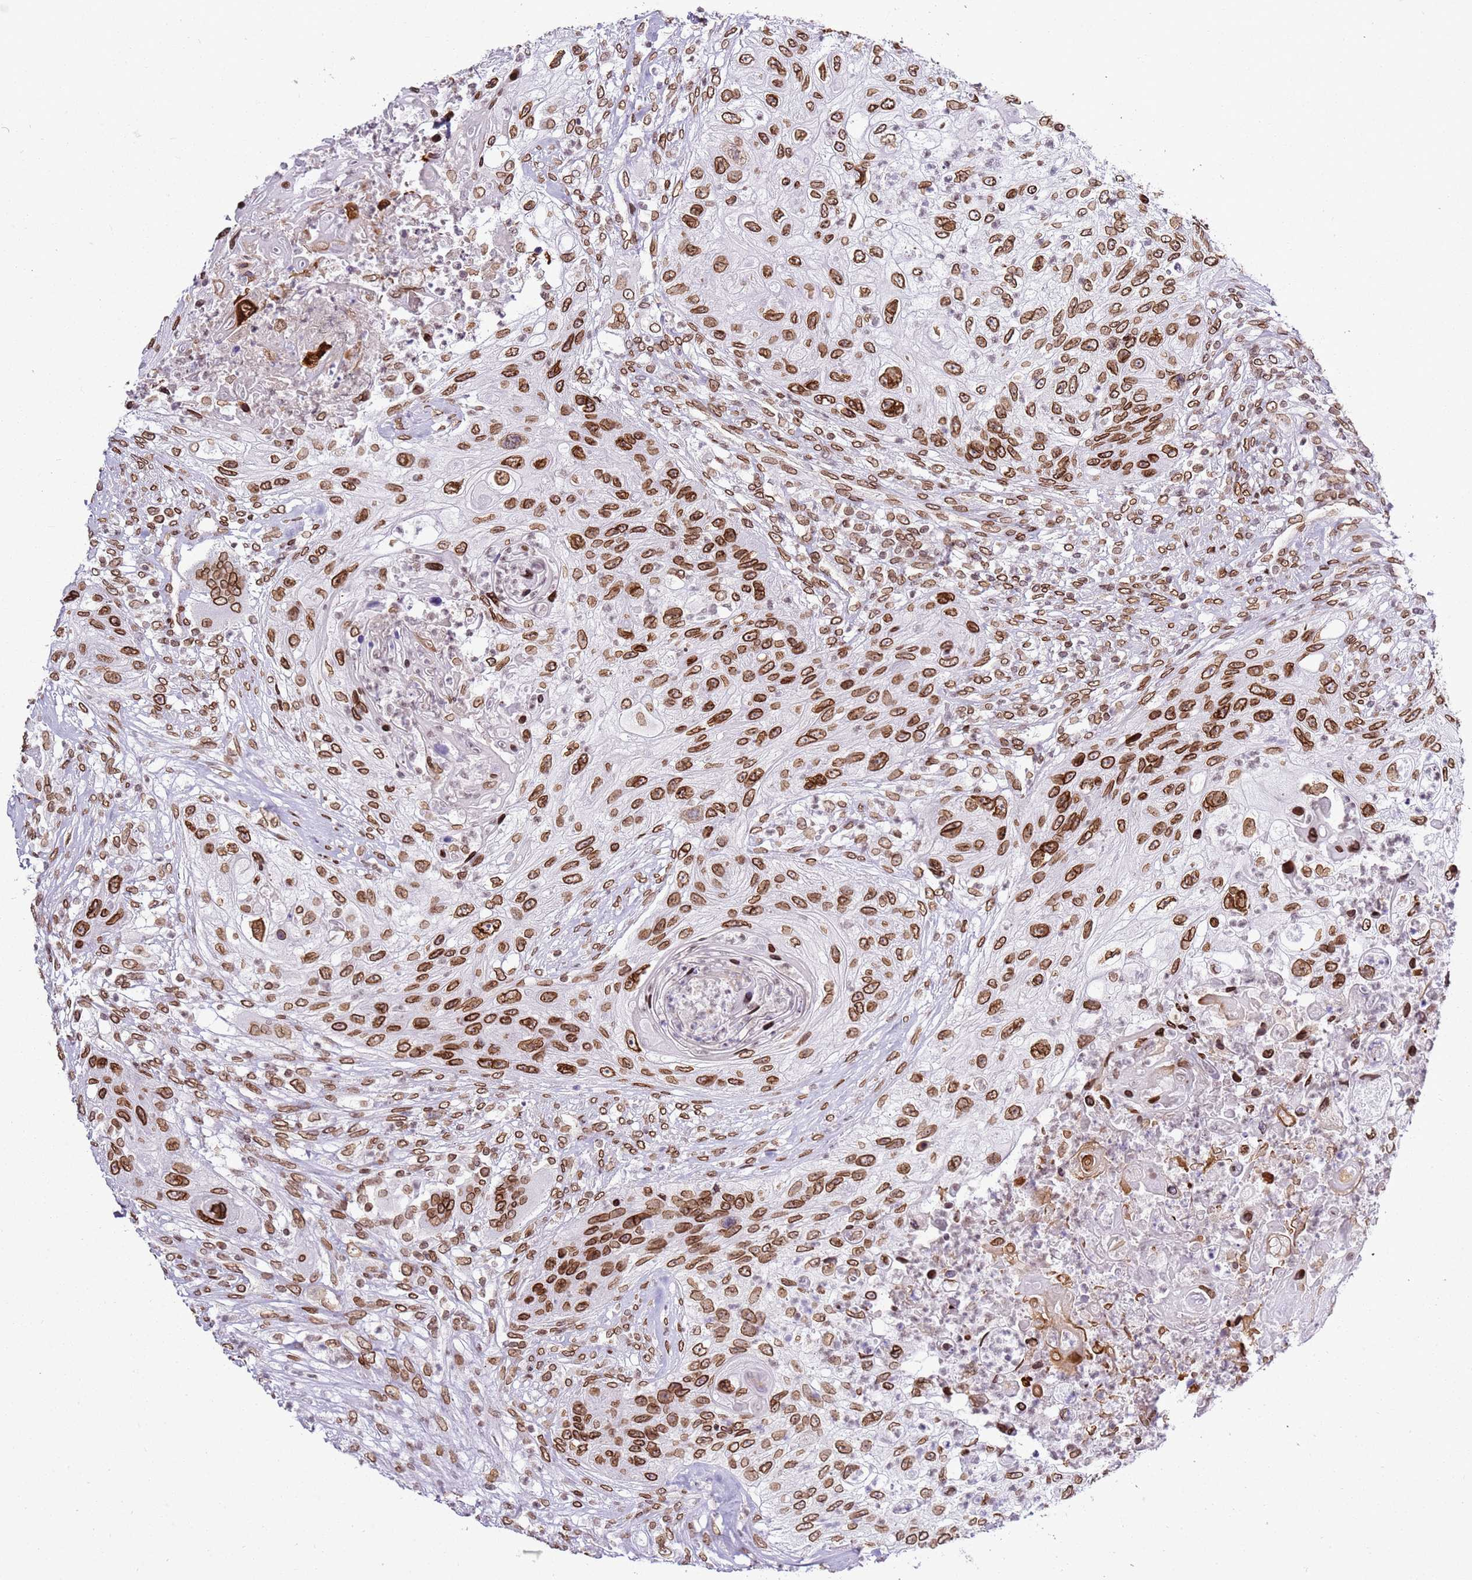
{"staining": {"intensity": "strong", "quantity": ">75%", "location": "cytoplasmic/membranous,nuclear"}, "tissue": "urothelial cancer", "cell_type": "Tumor cells", "image_type": "cancer", "snomed": [{"axis": "morphology", "description": "Urothelial carcinoma, High grade"}, {"axis": "topography", "description": "Urinary bladder"}], "caption": "Immunohistochemical staining of human high-grade urothelial carcinoma reveals high levels of strong cytoplasmic/membranous and nuclear positivity in about >75% of tumor cells.", "gene": "POU6F1", "patient": {"sex": "female", "age": 60}}